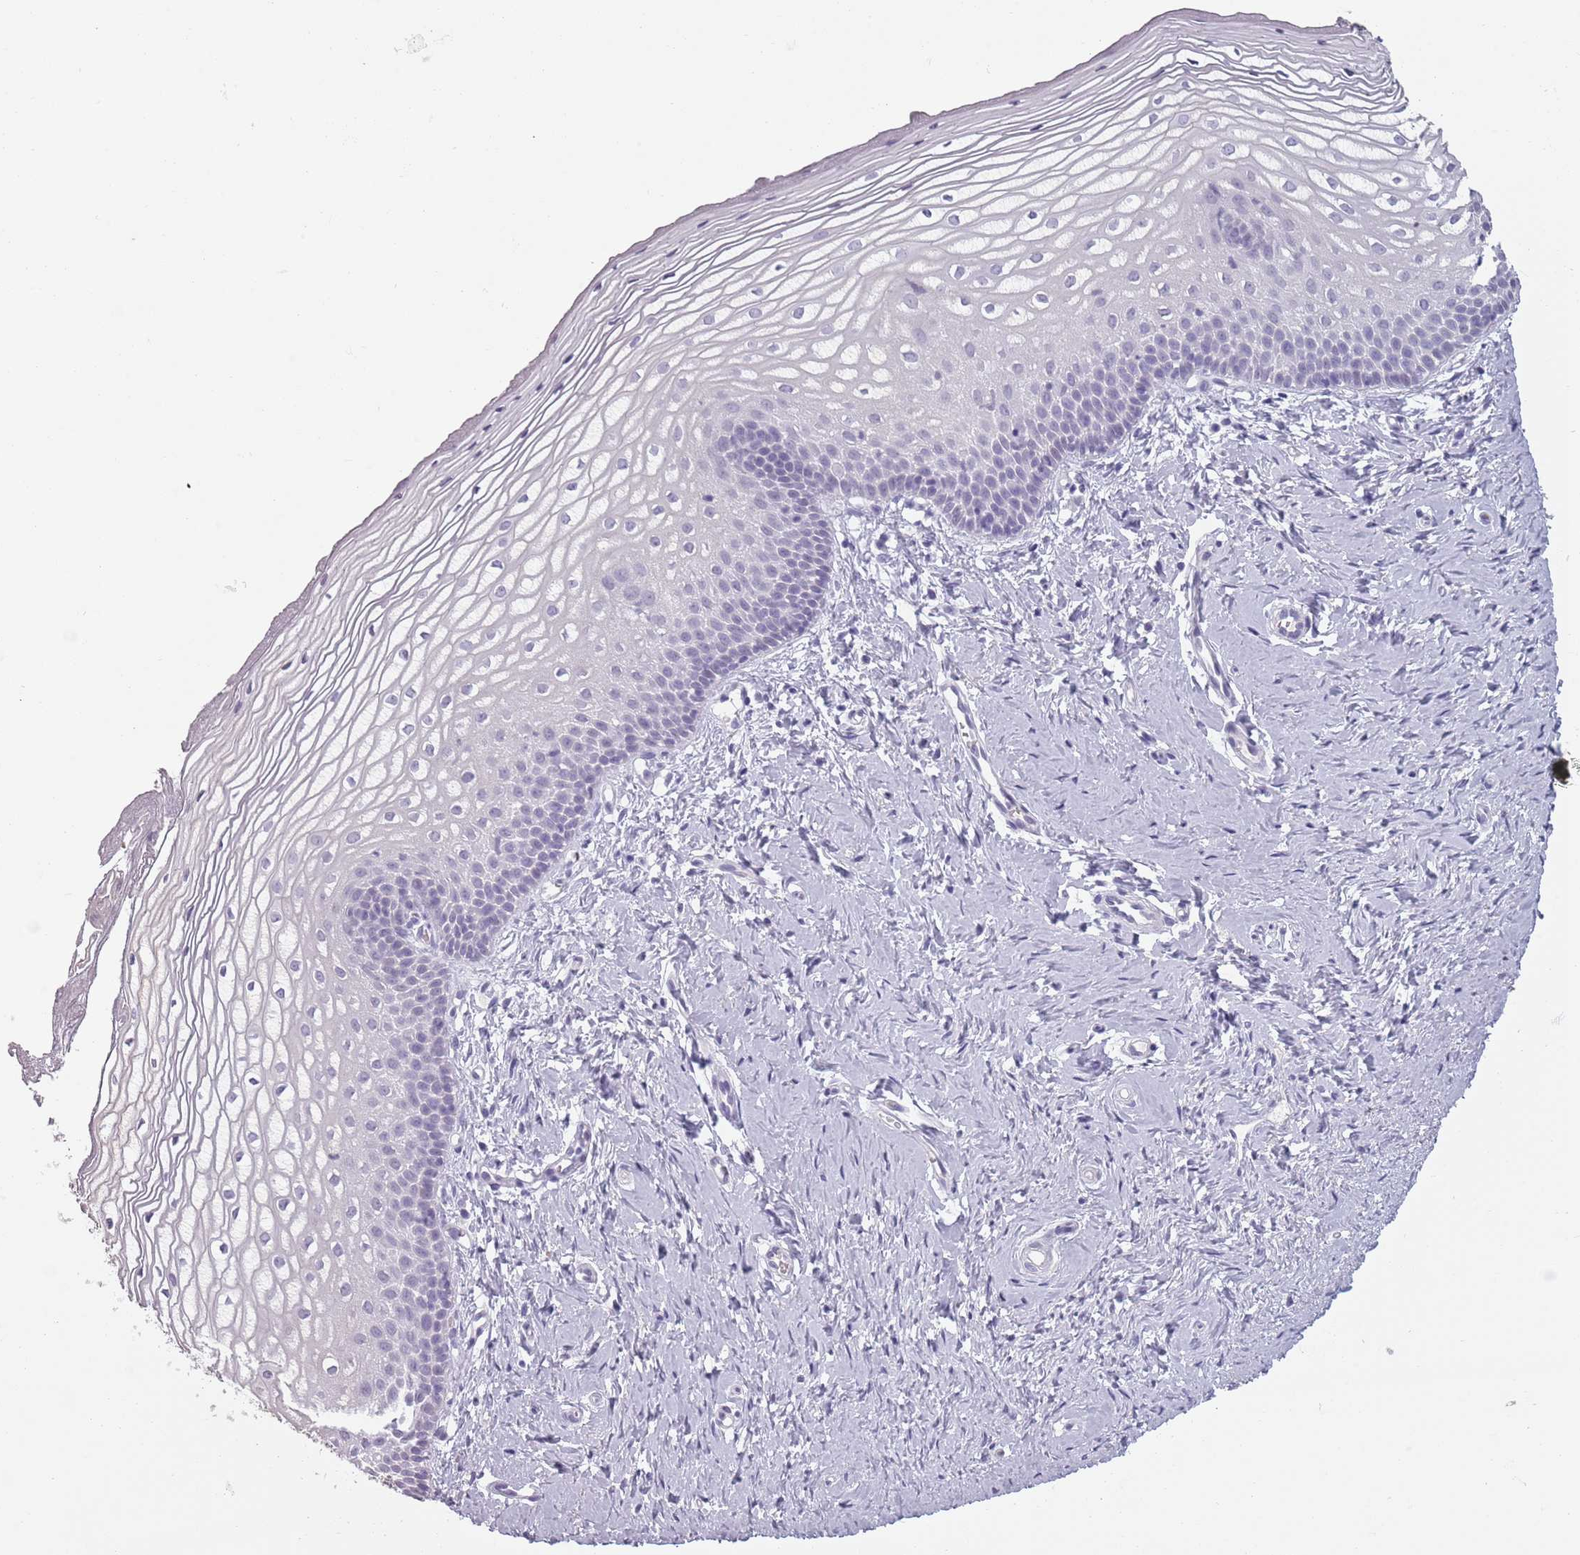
{"staining": {"intensity": "negative", "quantity": "none", "location": "none"}, "tissue": "vagina", "cell_type": "Squamous epithelial cells", "image_type": "normal", "snomed": [{"axis": "morphology", "description": "Normal tissue, NOS"}, {"axis": "topography", "description": "Vagina"}], "caption": "This is a image of immunohistochemistry staining of normal vagina, which shows no expression in squamous epithelial cells.", "gene": "PIEZO1", "patient": {"sex": "female", "age": 65}}